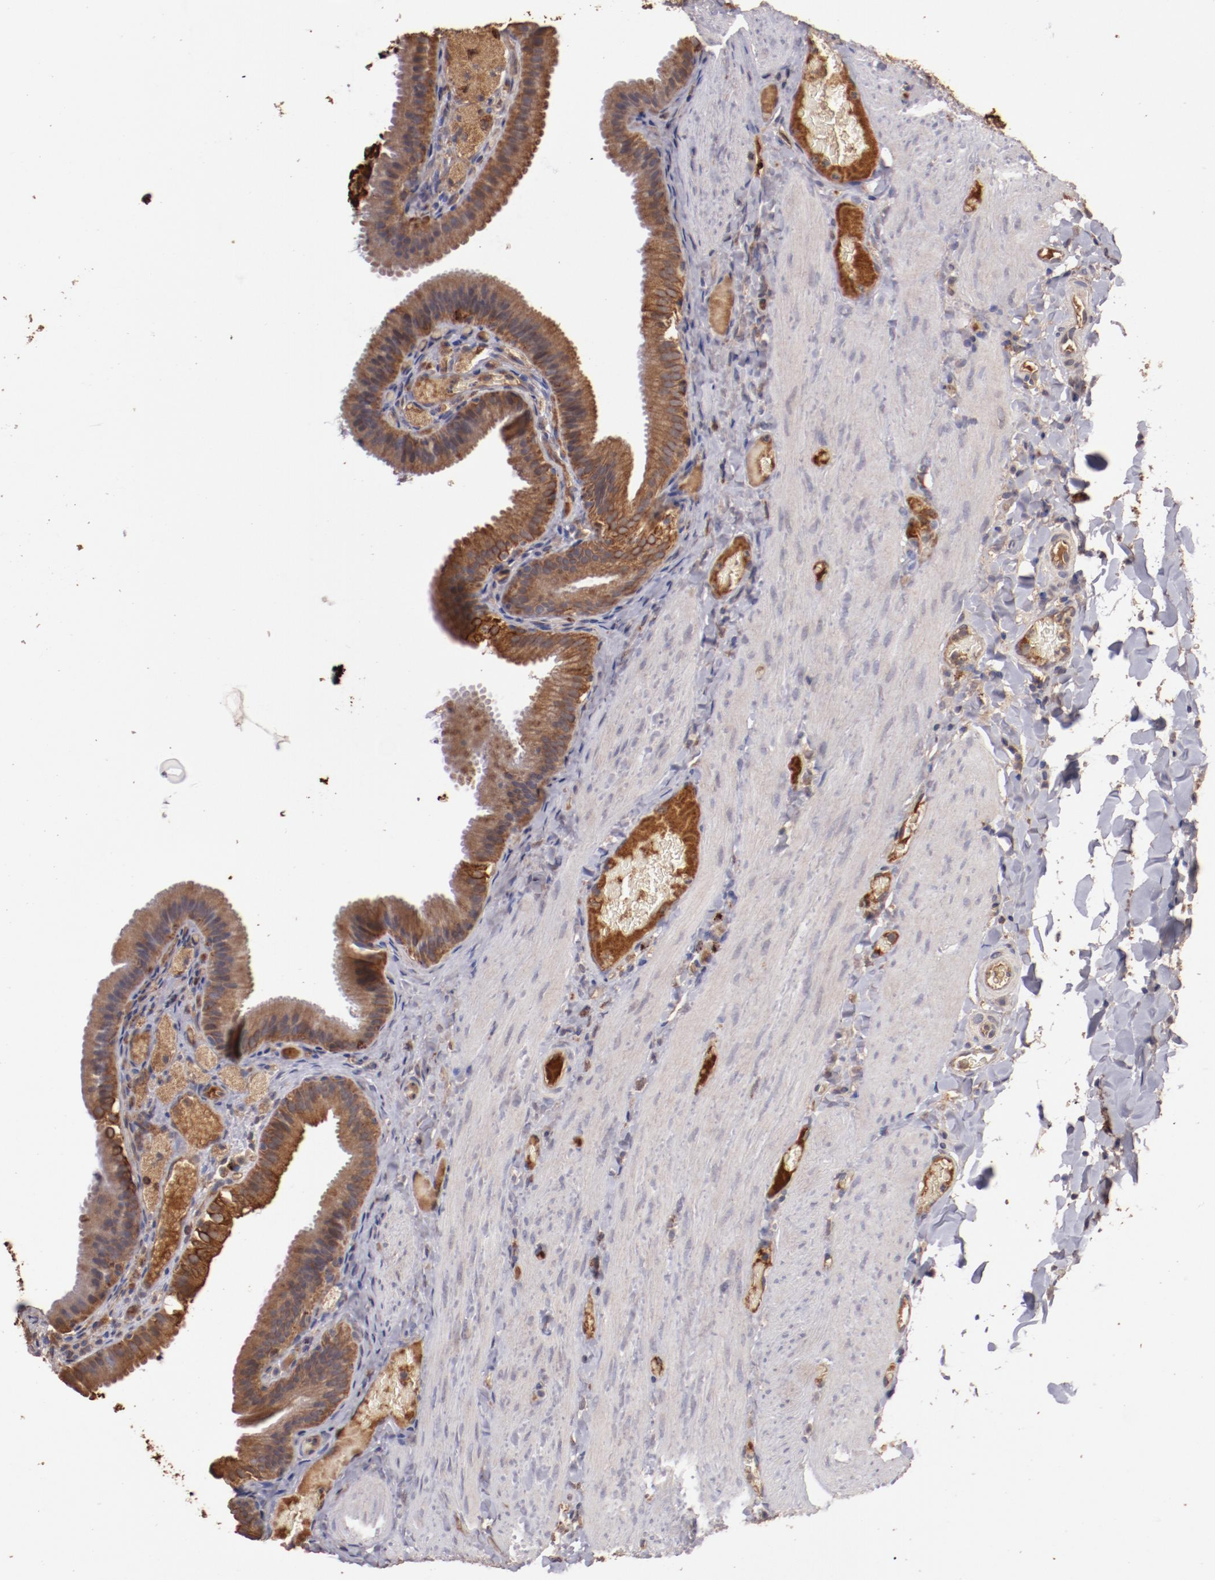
{"staining": {"intensity": "moderate", "quantity": ">75%", "location": "cytoplasmic/membranous"}, "tissue": "gallbladder", "cell_type": "Glandular cells", "image_type": "normal", "snomed": [{"axis": "morphology", "description": "Normal tissue, NOS"}, {"axis": "topography", "description": "Gallbladder"}], "caption": "A medium amount of moderate cytoplasmic/membranous staining is present in about >75% of glandular cells in unremarkable gallbladder. (brown staining indicates protein expression, while blue staining denotes nuclei).", "gene": "SRRD", "patient": {"sex": "female", "age": 24}}